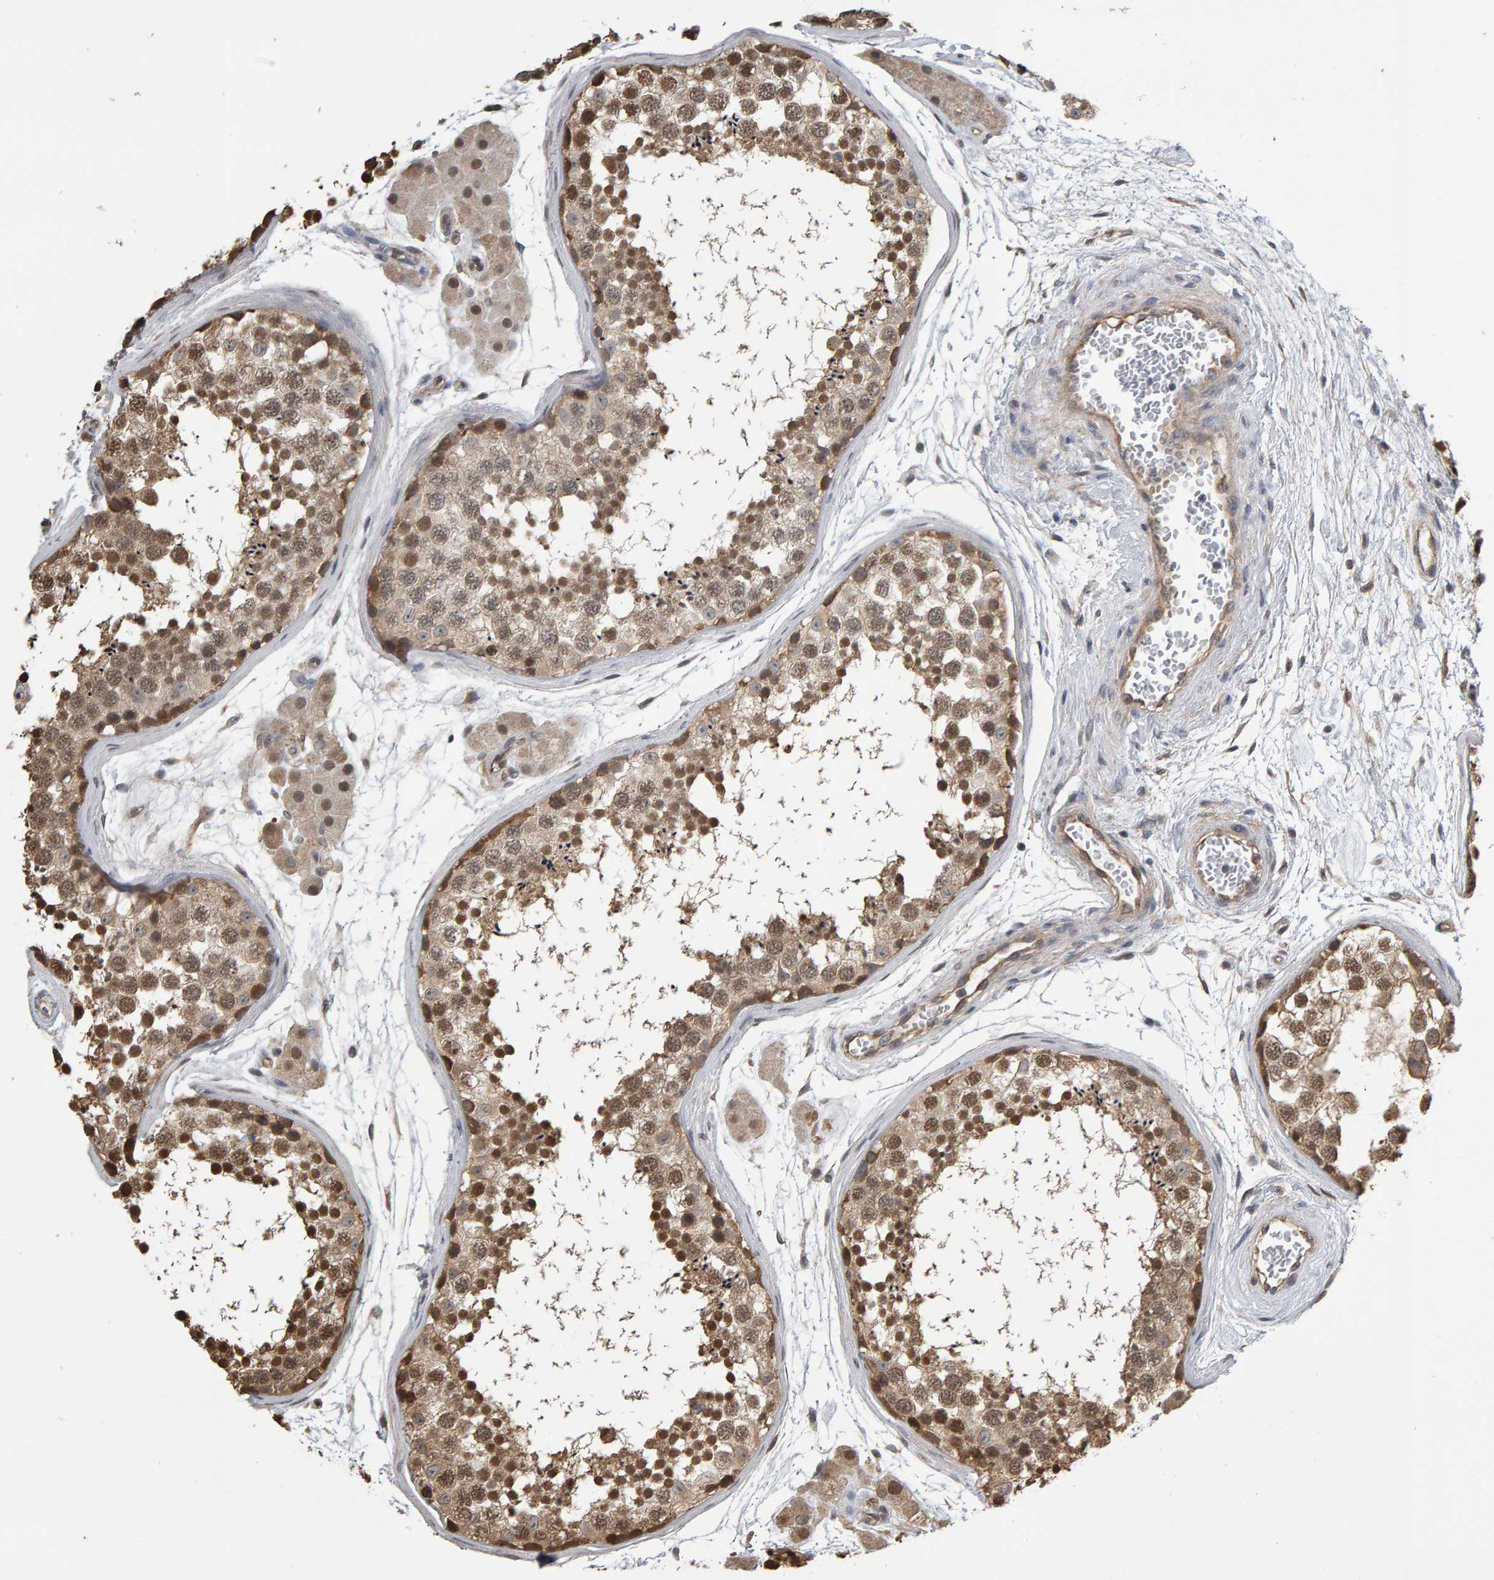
{"staining": {"intensity": "moderate", "quantity": ">75%", "location": "cytoplasmic/membranous,nuclear"}, "tissue": "testis", "cell_type": "Cells in seminiferous ducts", "image_type": "normal", "snomed": [{"axis": "morphology", "description": "Normal tissue, NOS"}, {"axis": "topography", "description": "Testis"}], "caption": "Immunohistochemistry of unremarkable testis demonstrates medium levels of moderate cytoplasmic/membranous,nuclear expression in about >75% of cells in seminiferous ducts. (DAB IHC with brightfield microscopy, high magnification).", "gene": "COASY", "patient": {"sex": "male", "age": 56}}